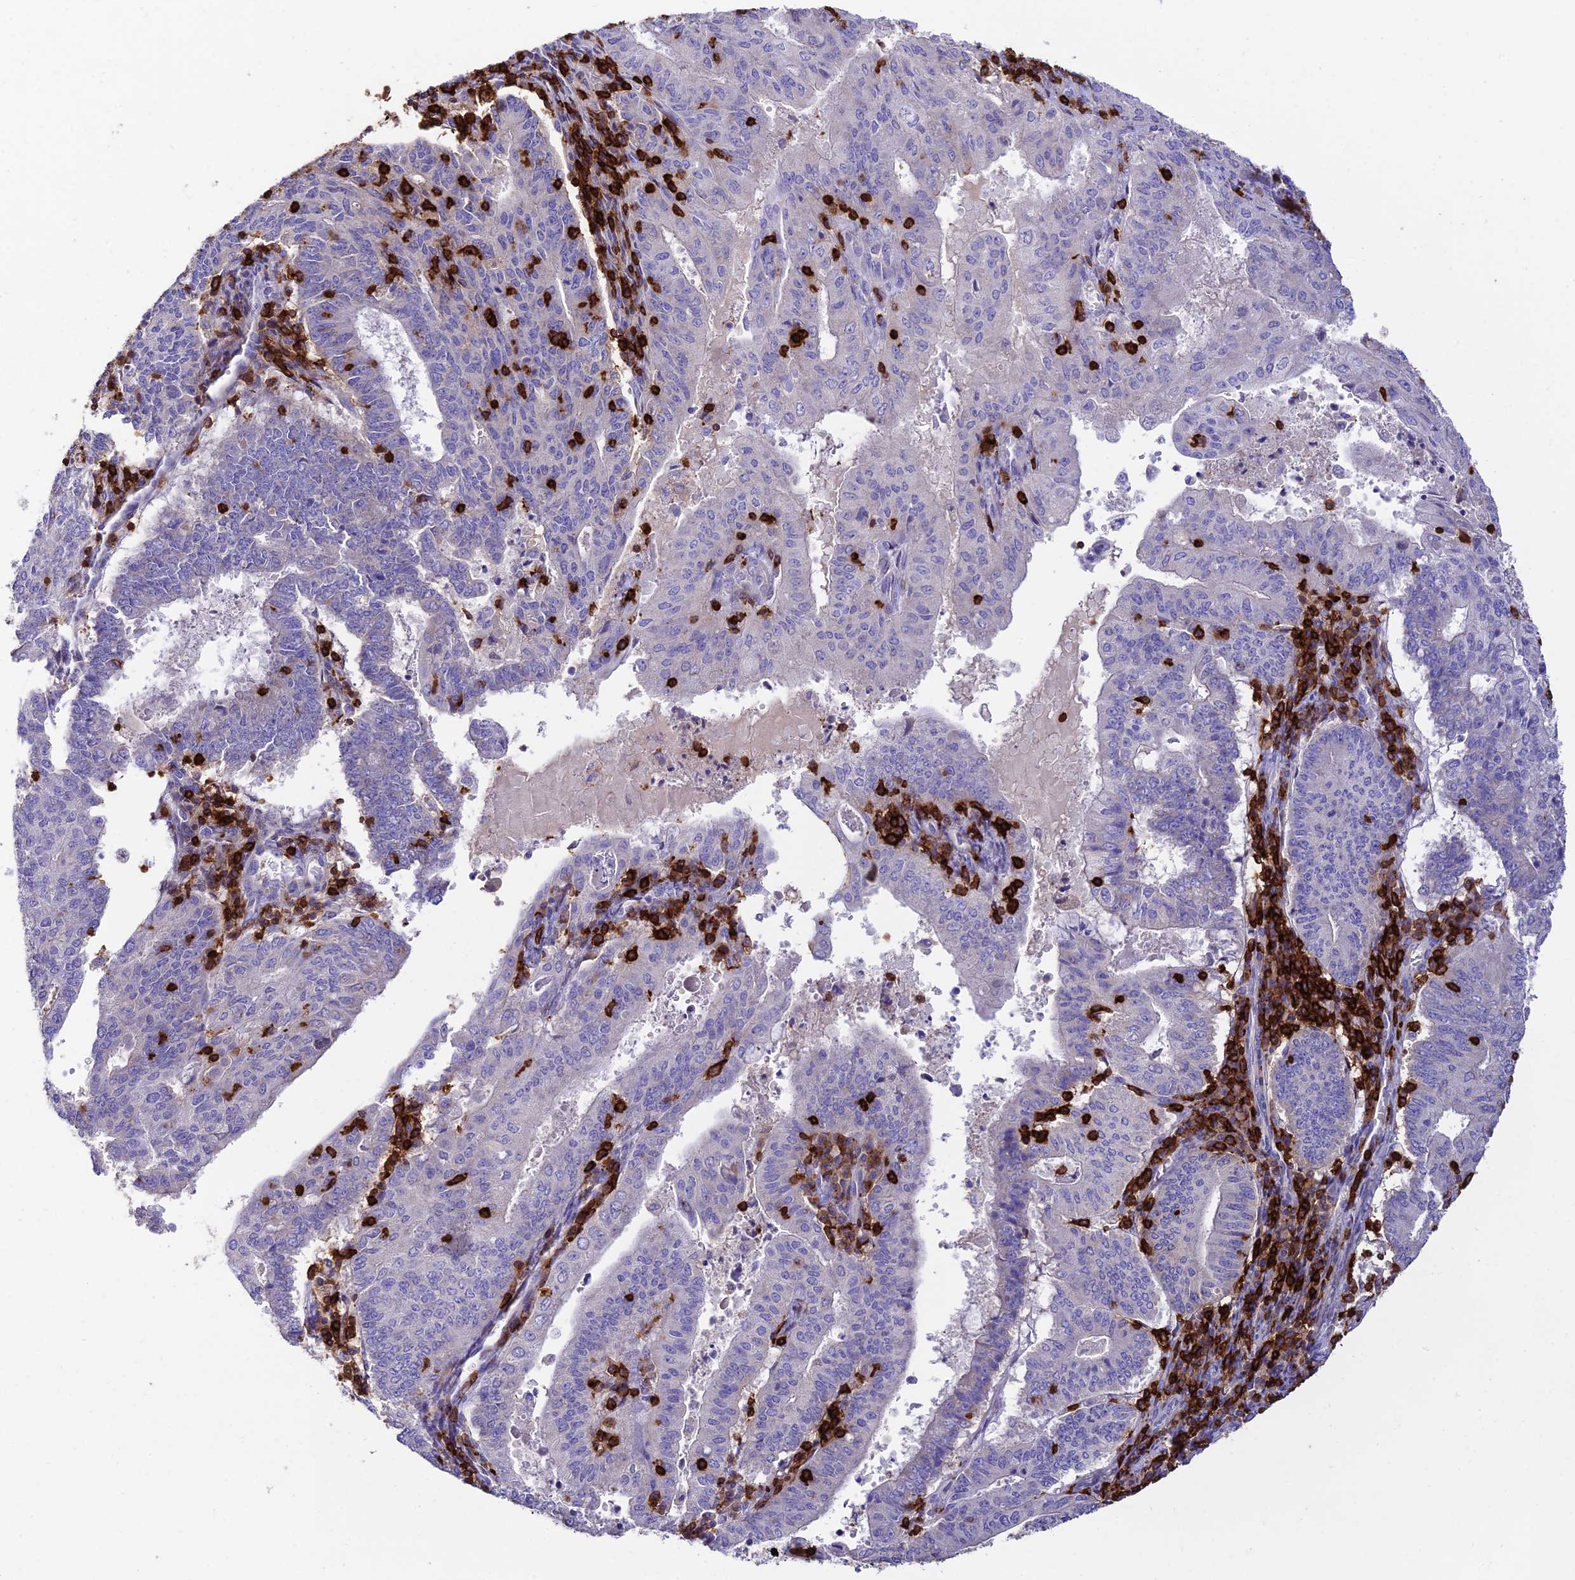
{"staining": {"intensity": "negative", "quantity": "none", "location": "none"}, "tissue": "endometrial cancer", "cell_type": "Tumor cells", "image_type": "cancer", "snomed": [{"axis": "morphology", "description": "Adenocarcinoma, NOS"}, {"axis": "topography", "description": "Endometrium"}], "caption": "Immunohistochemistry image of neoplastic tissue: endometrial cancer stained with DAB (3,3'-diaminobenzidine) shows no significant protein positivity in tumor cells.", "gene": "PTPRCAP", "patient": {"sex": "female", "age": 59}}